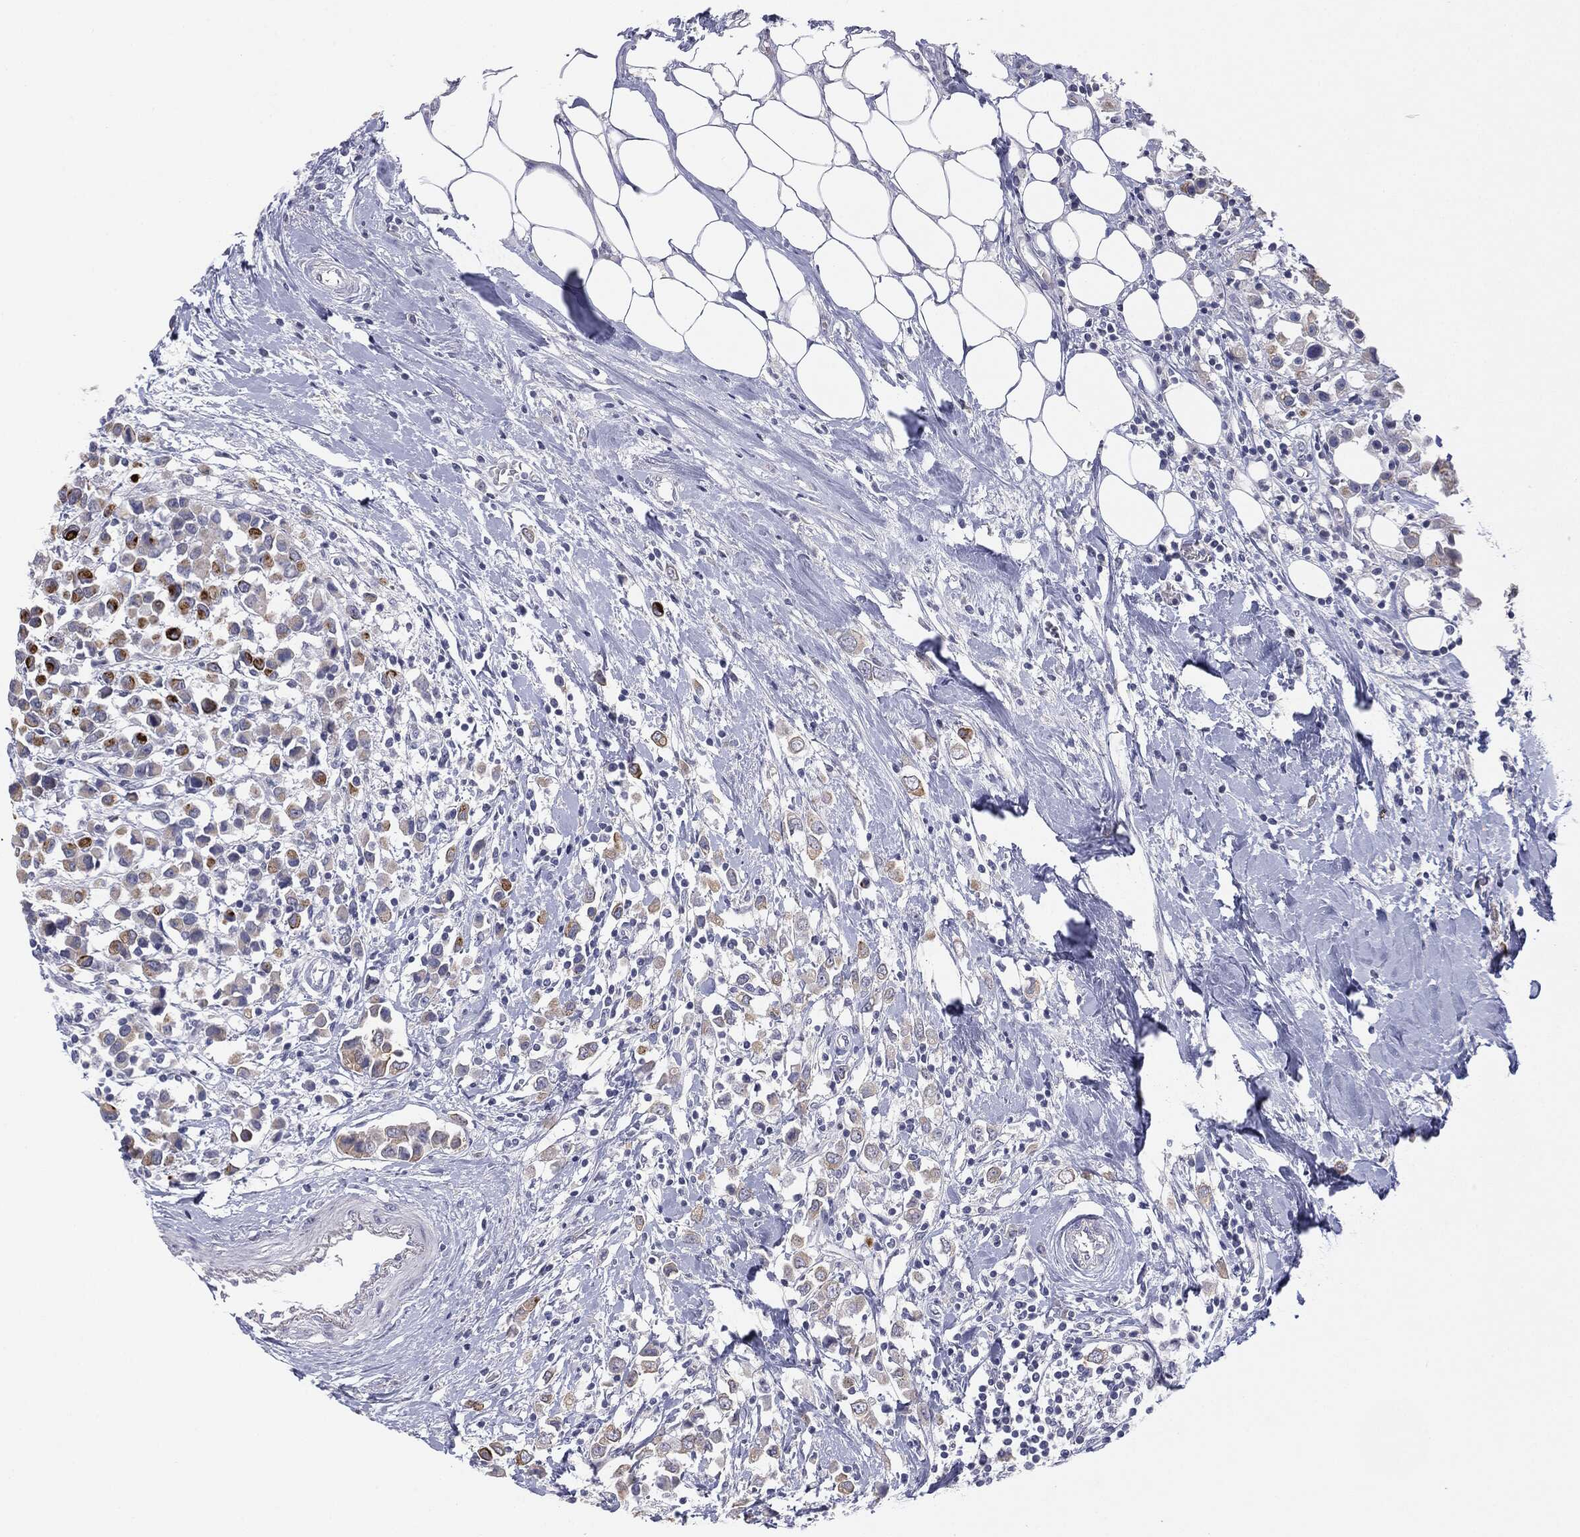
{"staining": {"intensity": "moderate", "quantity": "25%-75%", "location": "cytoplasmic/membranous"}, "tissue": "breast cancer", "cell_type": "Tumor cells", "image_type": "cancer", "snomed": [{"axis": "morphology", "description": "Duct carcinoma"}, {"axis": "topography", "description": "Breast"}], "caption": "Moderate cytoplasmic/membranous positivity is identified in about 25%-75% of tumor cells in breast cancer (infiltrating ductal carcinoma).", "gene": "MUC1", "patient": {"sex": "female", "age": 61}}